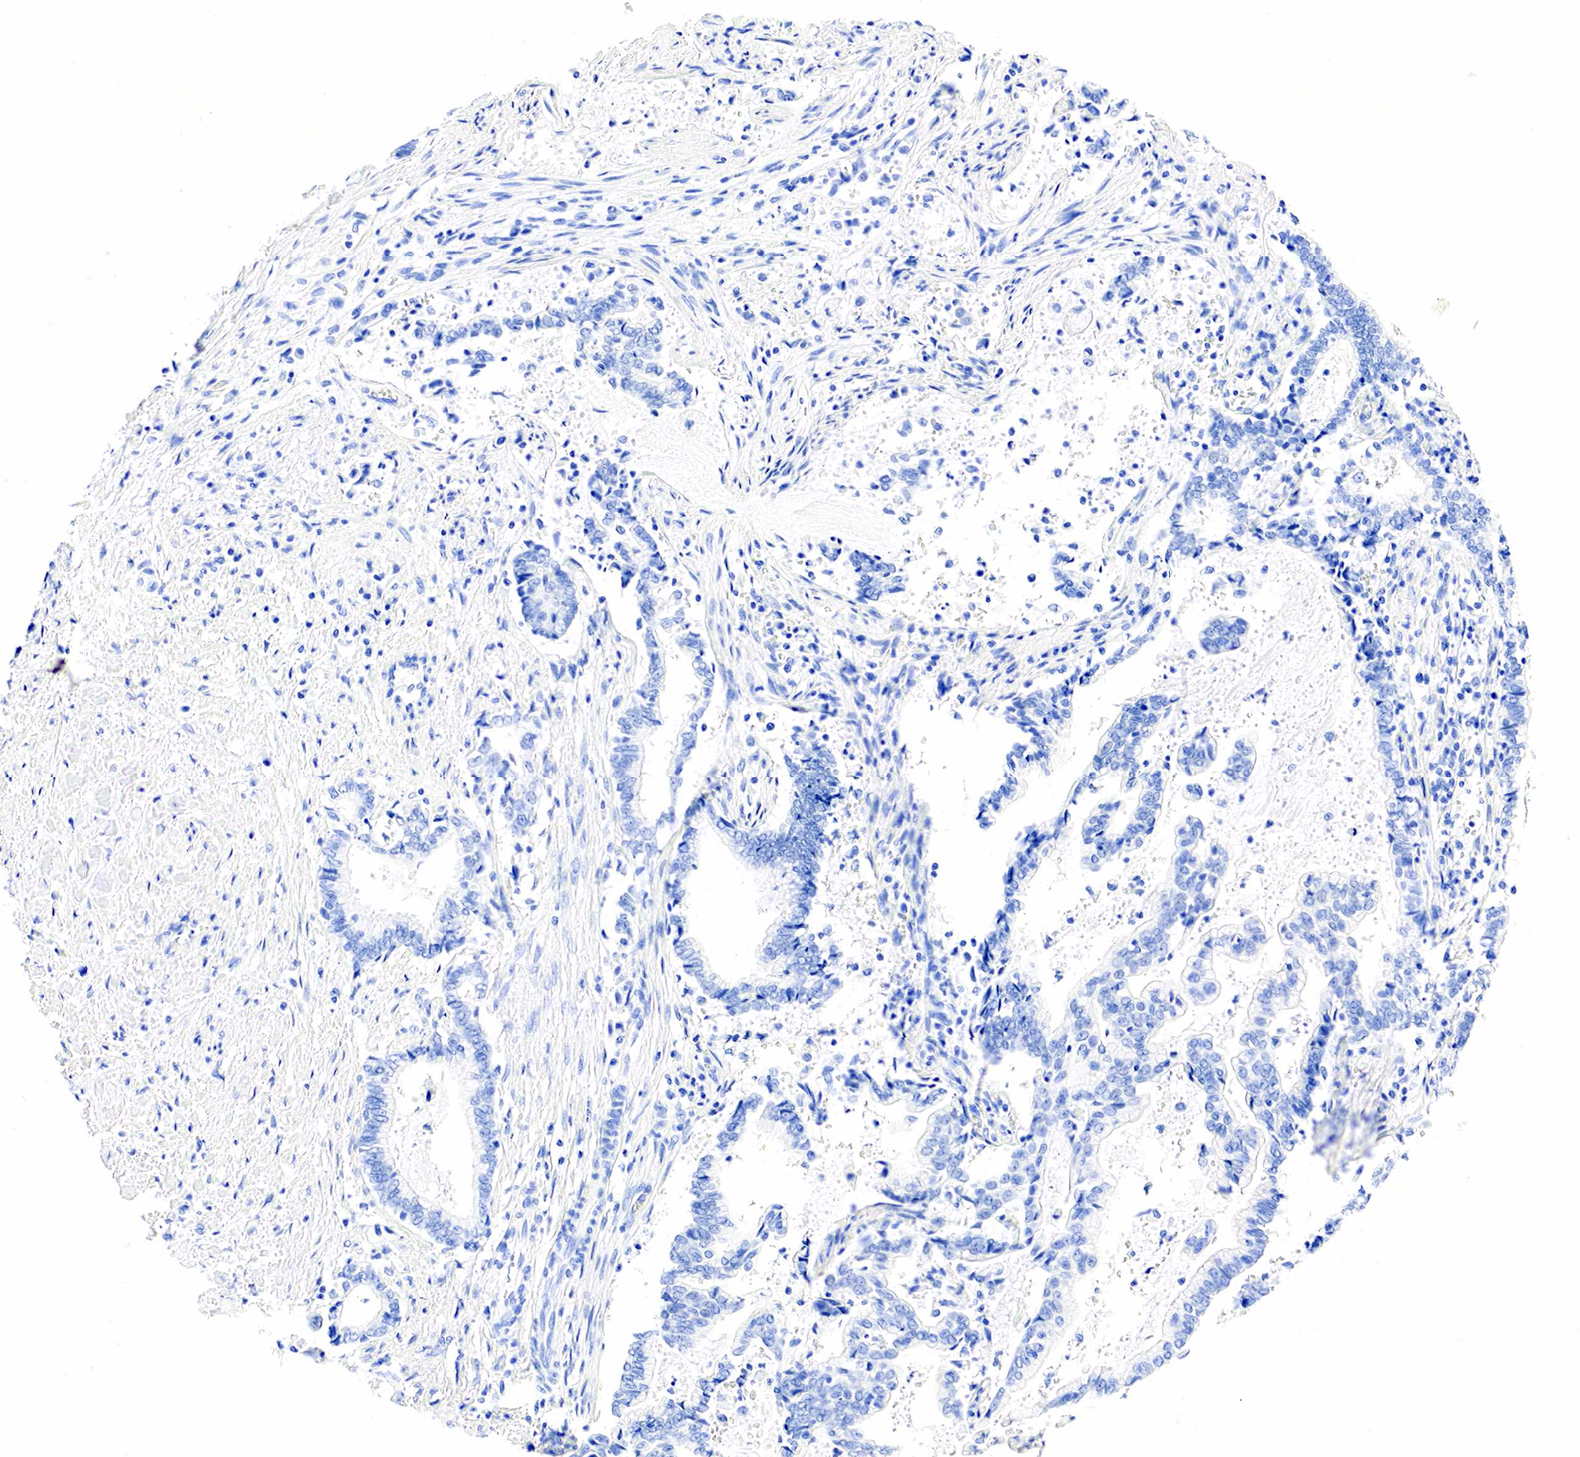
{"staining": {"intensity": "negative", "quantity": "none", "location": "none"}, "tissue": "liver cancer", "cell_type": "Tumor cells", "image_type": "cancer", "snomed": [{"axis": "morphology", "description": "Cholangiocarcinoma"}, {"axis": "topography", "description": "Liver"}], "caption": "This is a image of immunohistochemistry staining of liver cholangiocarcinoma, which shows no staining in tumor cells.", "gene": "CHGA", "patient": {"sex": "male", "age": 57}}